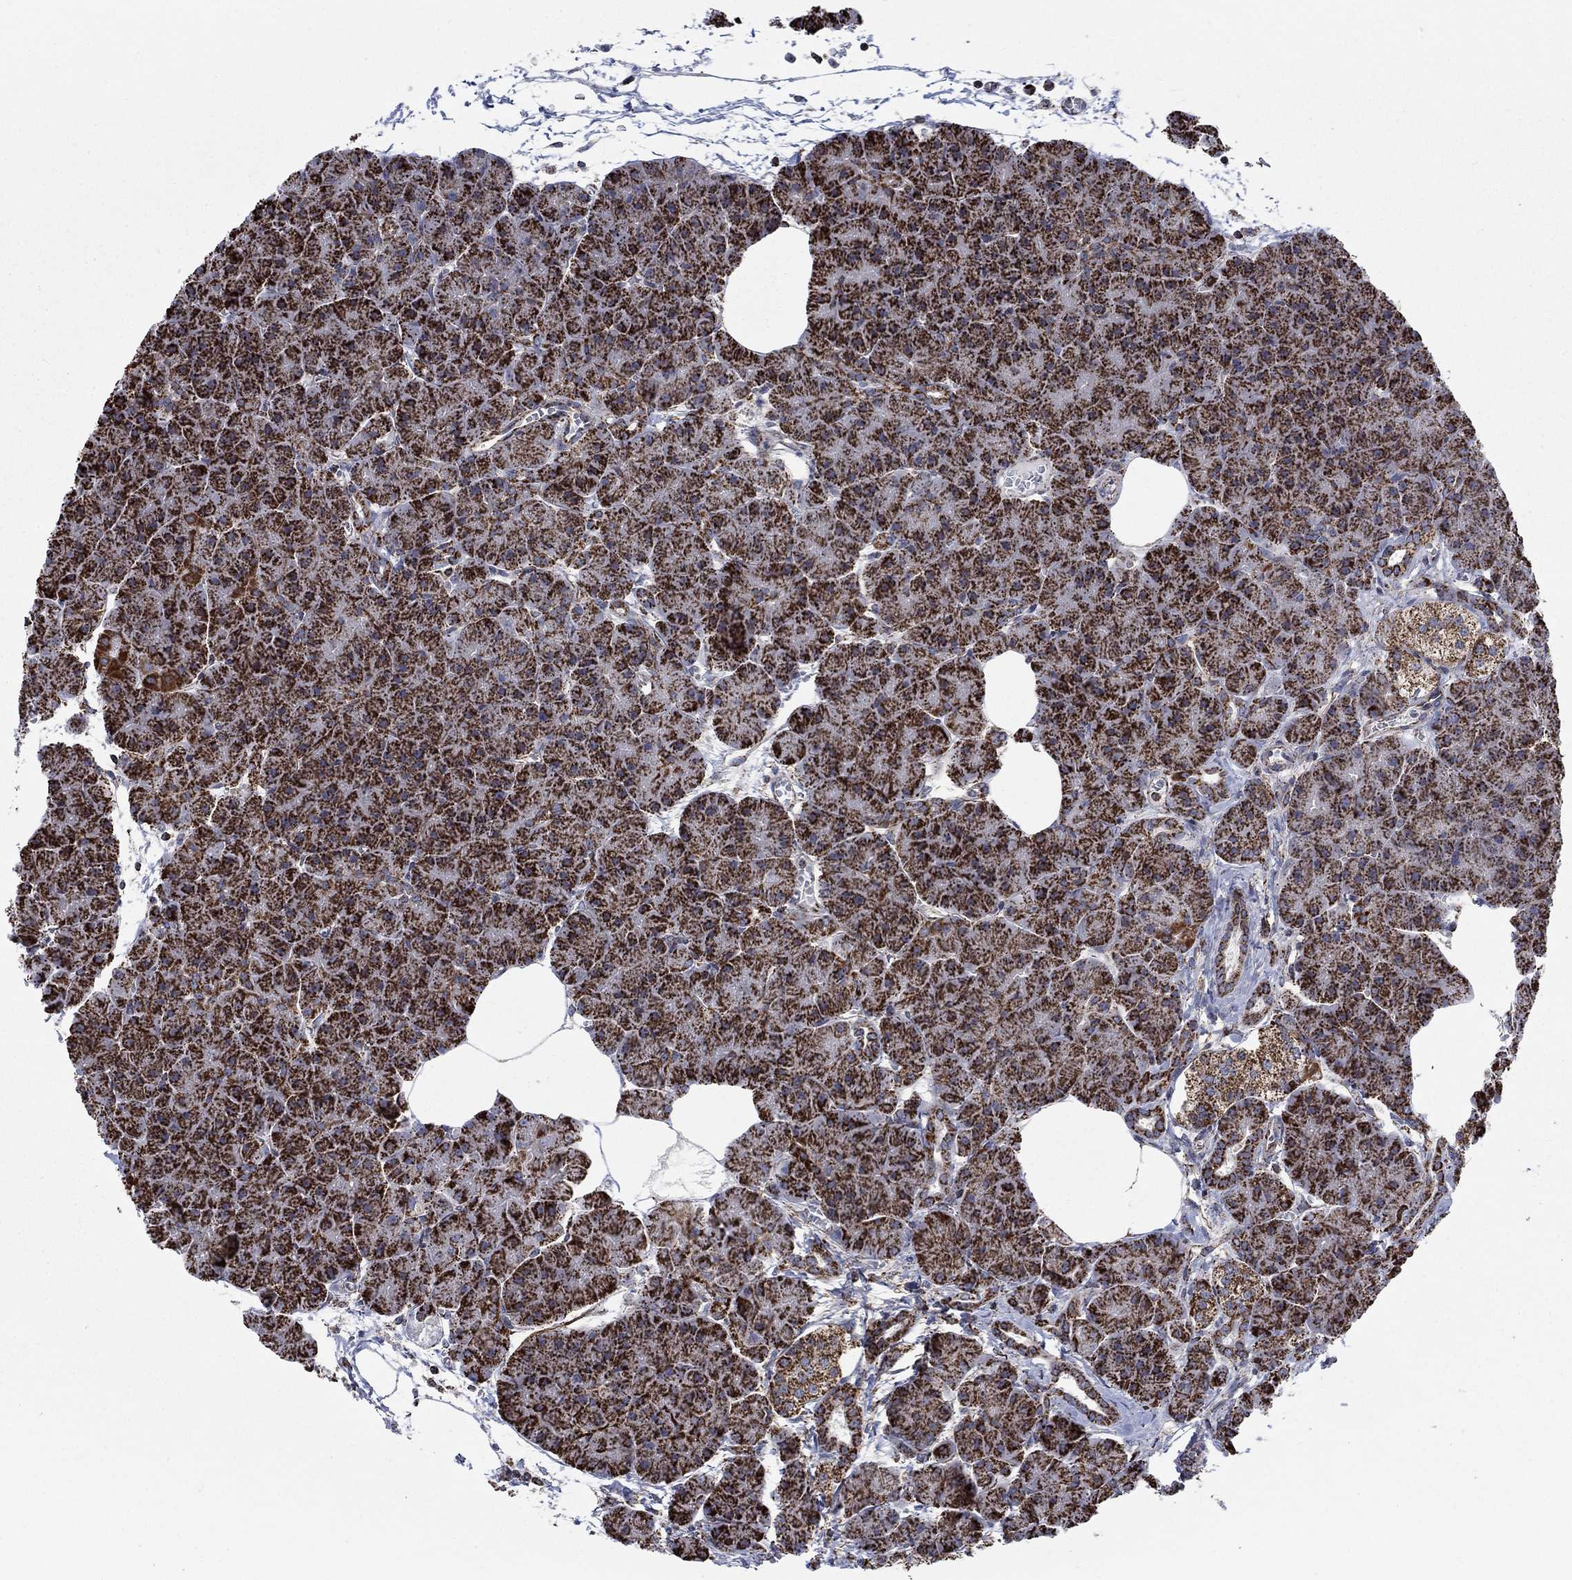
{"staining": {"intensity": "strong", "quantity": ">75%", "location": "cytoplasmic/membranous"}, "tissue": "pancreas", "cell_type": "Exocrine glandular cells", "image_type": "normal", "snomed": [{"axis": "morphology", "description": "Normal tissue, NOS"}, {"axis": "topography", "description": "Adipose tissue"}, {"axis": "topography", "description": "Pancreas"}, {"axis": "topography", "description": "Peripheral nerve tissue"}], "caption": "A micrograph of pancreas stained for a protein displays strong cytoplasmic/membranous brown staining in exocrine glandular cells. (Brightfield microscopy of DAB IHC at high magnification).", "gene": "MOAP1", "patient": {"sex": "female", "age": 58}}